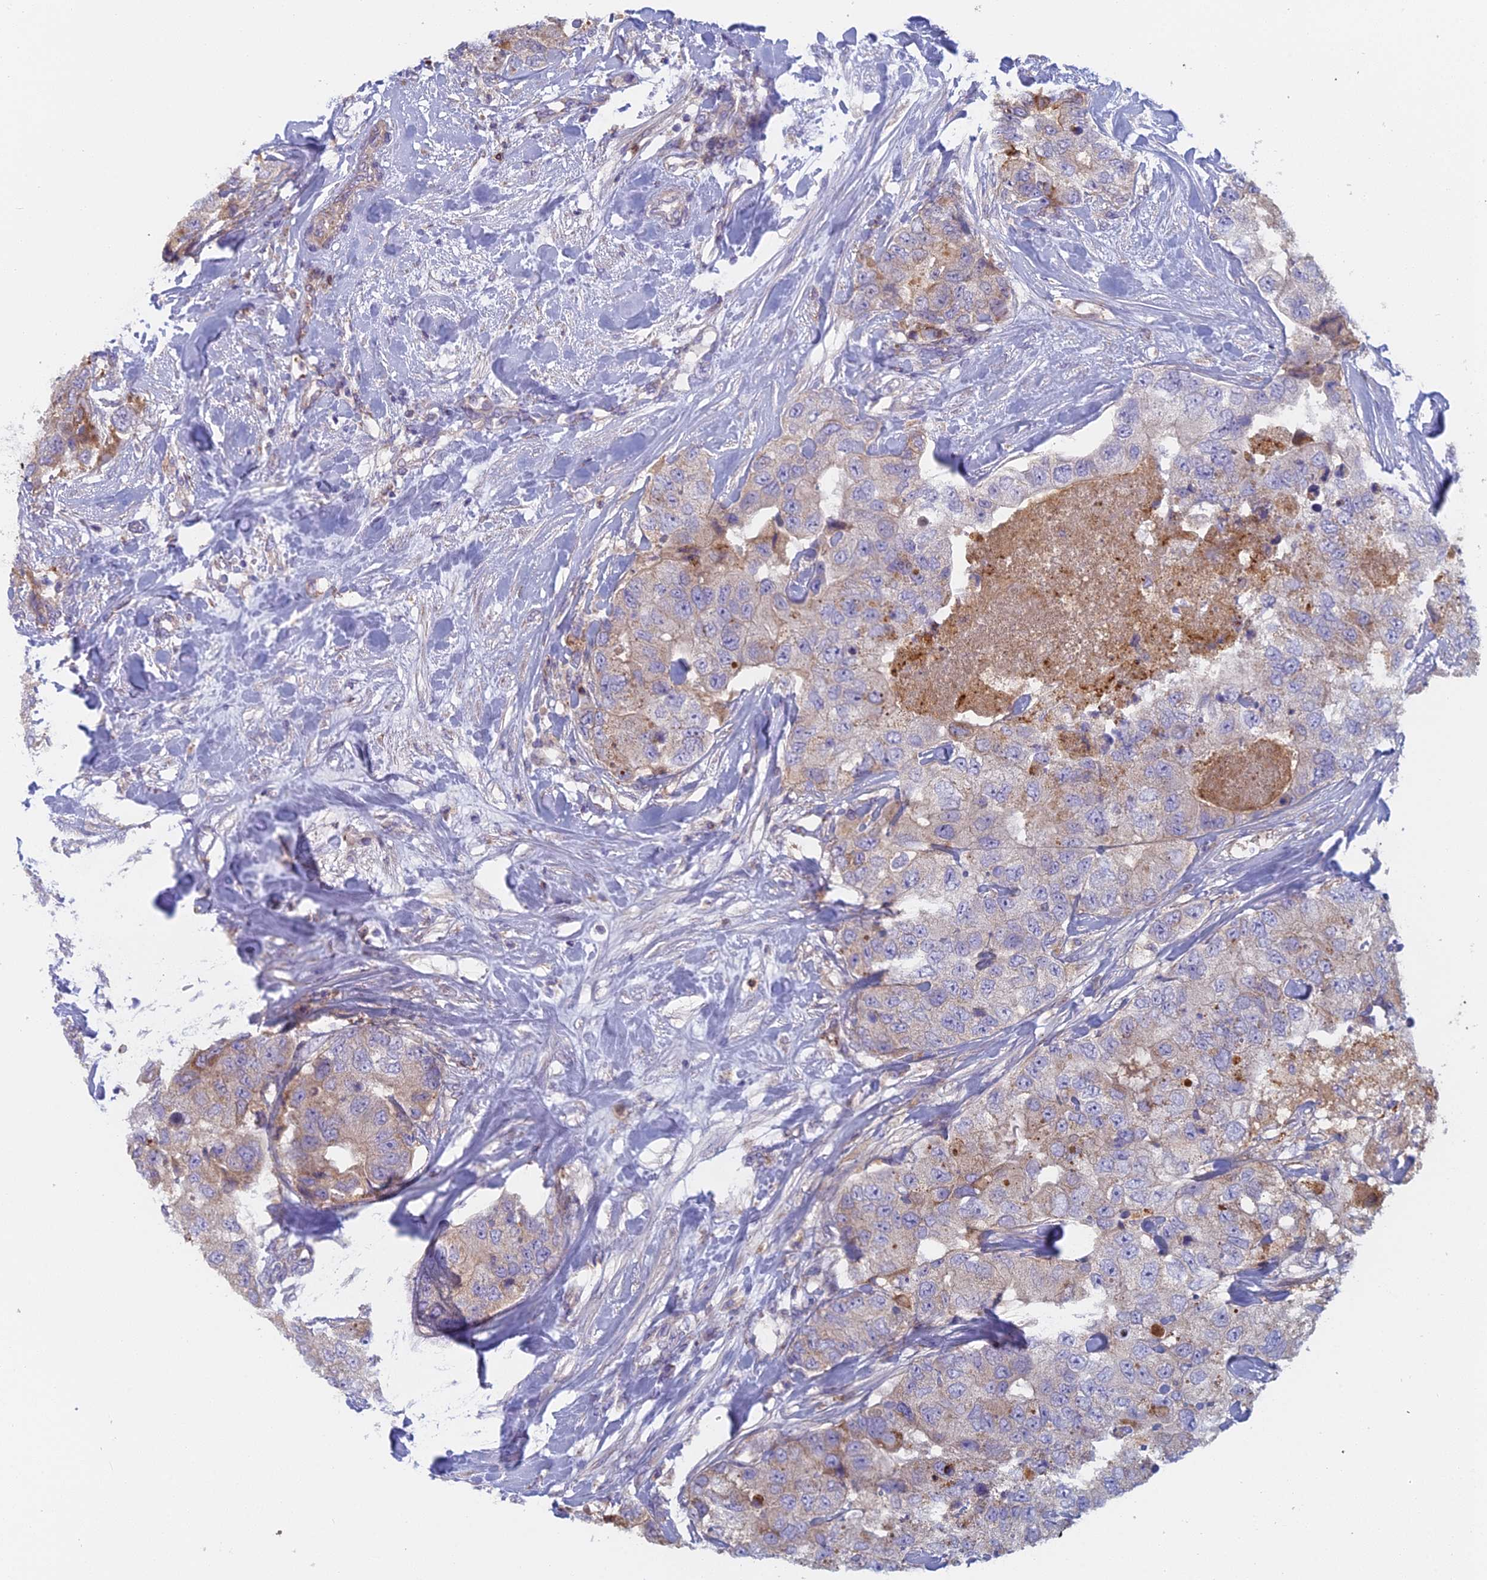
{"staining": {"intensity": "weak", "quantity": "<25%", "location": "cytoplasmic/membranous"}, "tissue": "breast cancer", "cell_type": "Tumor cells", "image_type": "cancer", "snomed": [{"axis": "morphology", "description": "Duct carcinoma"}, {"axis": "topography", "description": "Breast"}], "caption": "Infiltrating ductal carcinoma (breast) was stained to show a protein in brown. There is no significant staining in tumor cells.", "gene": "IFTAP", "patient": {"sex": "female", "age": 62}}